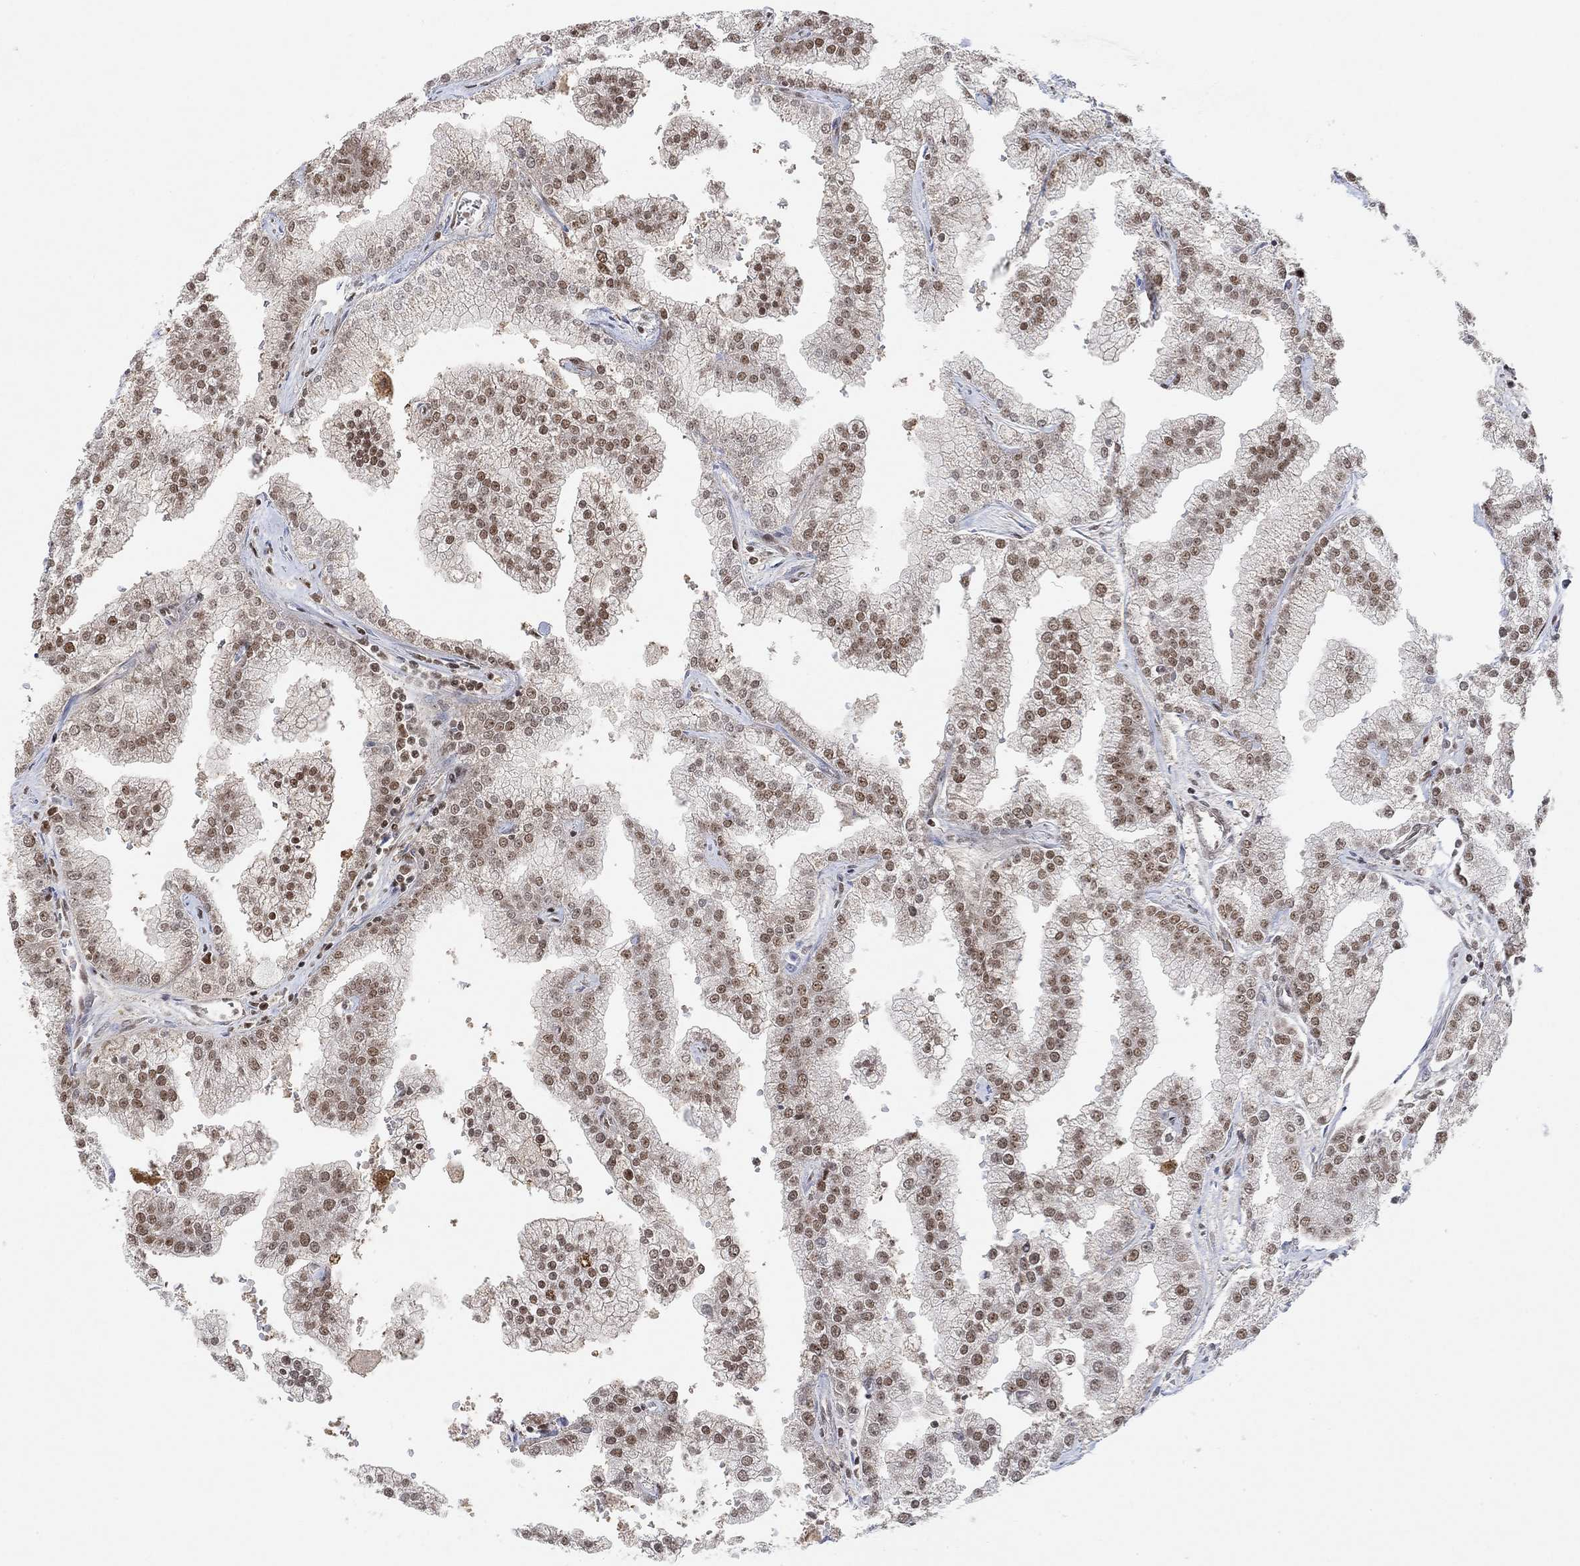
{"staining": {"intensity": "moderate", "quantity": ">75%", "location": "nuclear"}, "tissue": "prostate cancer", "cell_type": "Tumor cells", "image_type": "cancer", "snomed": [{"axis": "morphology", "description": "Adenocarcinoma, NOS"}, {"axis": "topography", "description": "Prostate"}], "caption": "Prostate adenocarcinoma stained with a brown dye shows moderate nuclear positive positivity in approximately >75% of tumor cells.", "gene": "THAP8", "patient": {"sex": "male", "age": 70}}